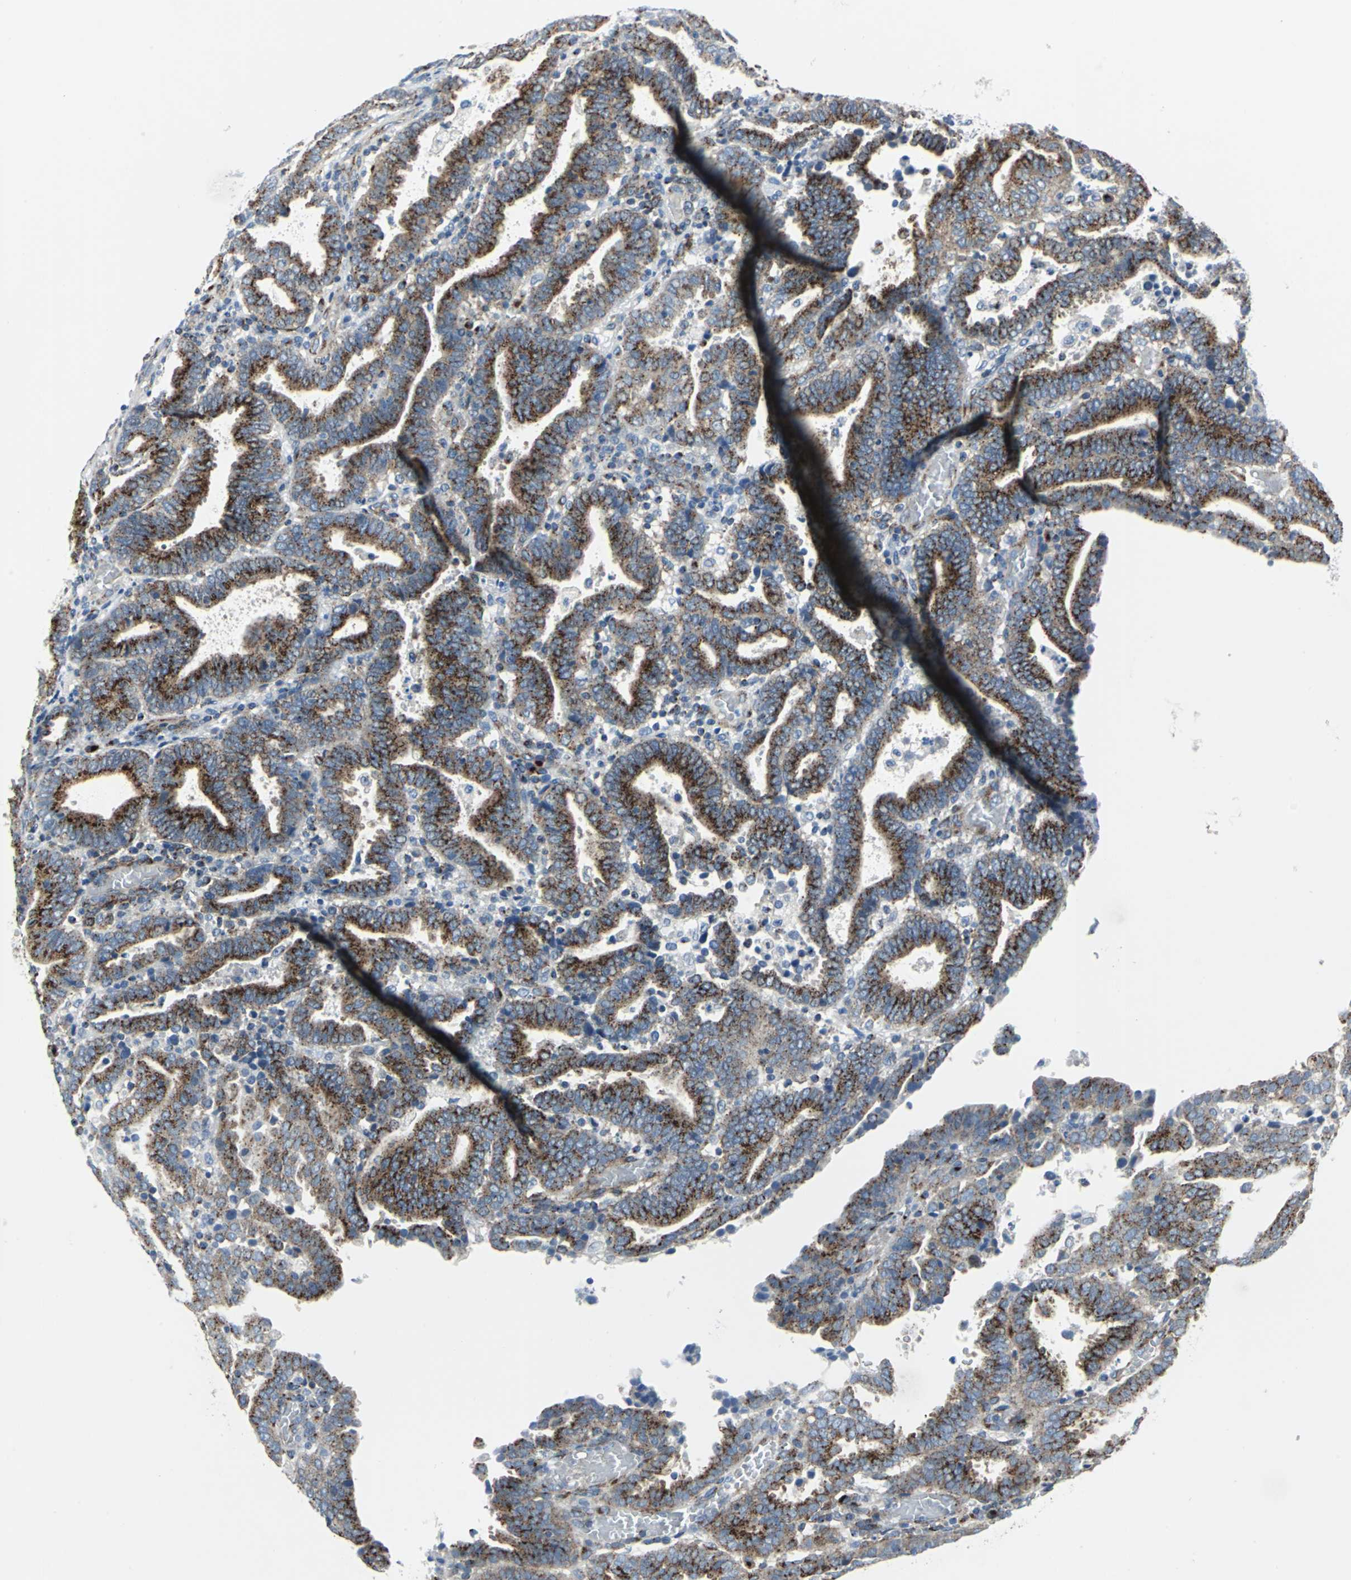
{"staining": {"intensity": "strong", "quantity": ">75%", "location": "cytoplasmic/membranous"}, "tissue": "endometrial cancer", "cell_type": "Tumor cells", "image_type": "cancer", "snomed": [{"axis": "morphology", "description": "Adenocarcinoma, NOS"}, {"axis": "topography", "description": "Uterus"}], "caption": "Immunohistochemical staining of human endometrial cancer (adenocarcinoma) exhibits strong cytoplasmic/membranous protein expression in about >75% of tumor cells.", "gene": "GPR3", "patient": {"sex": "female", "age": 83}}